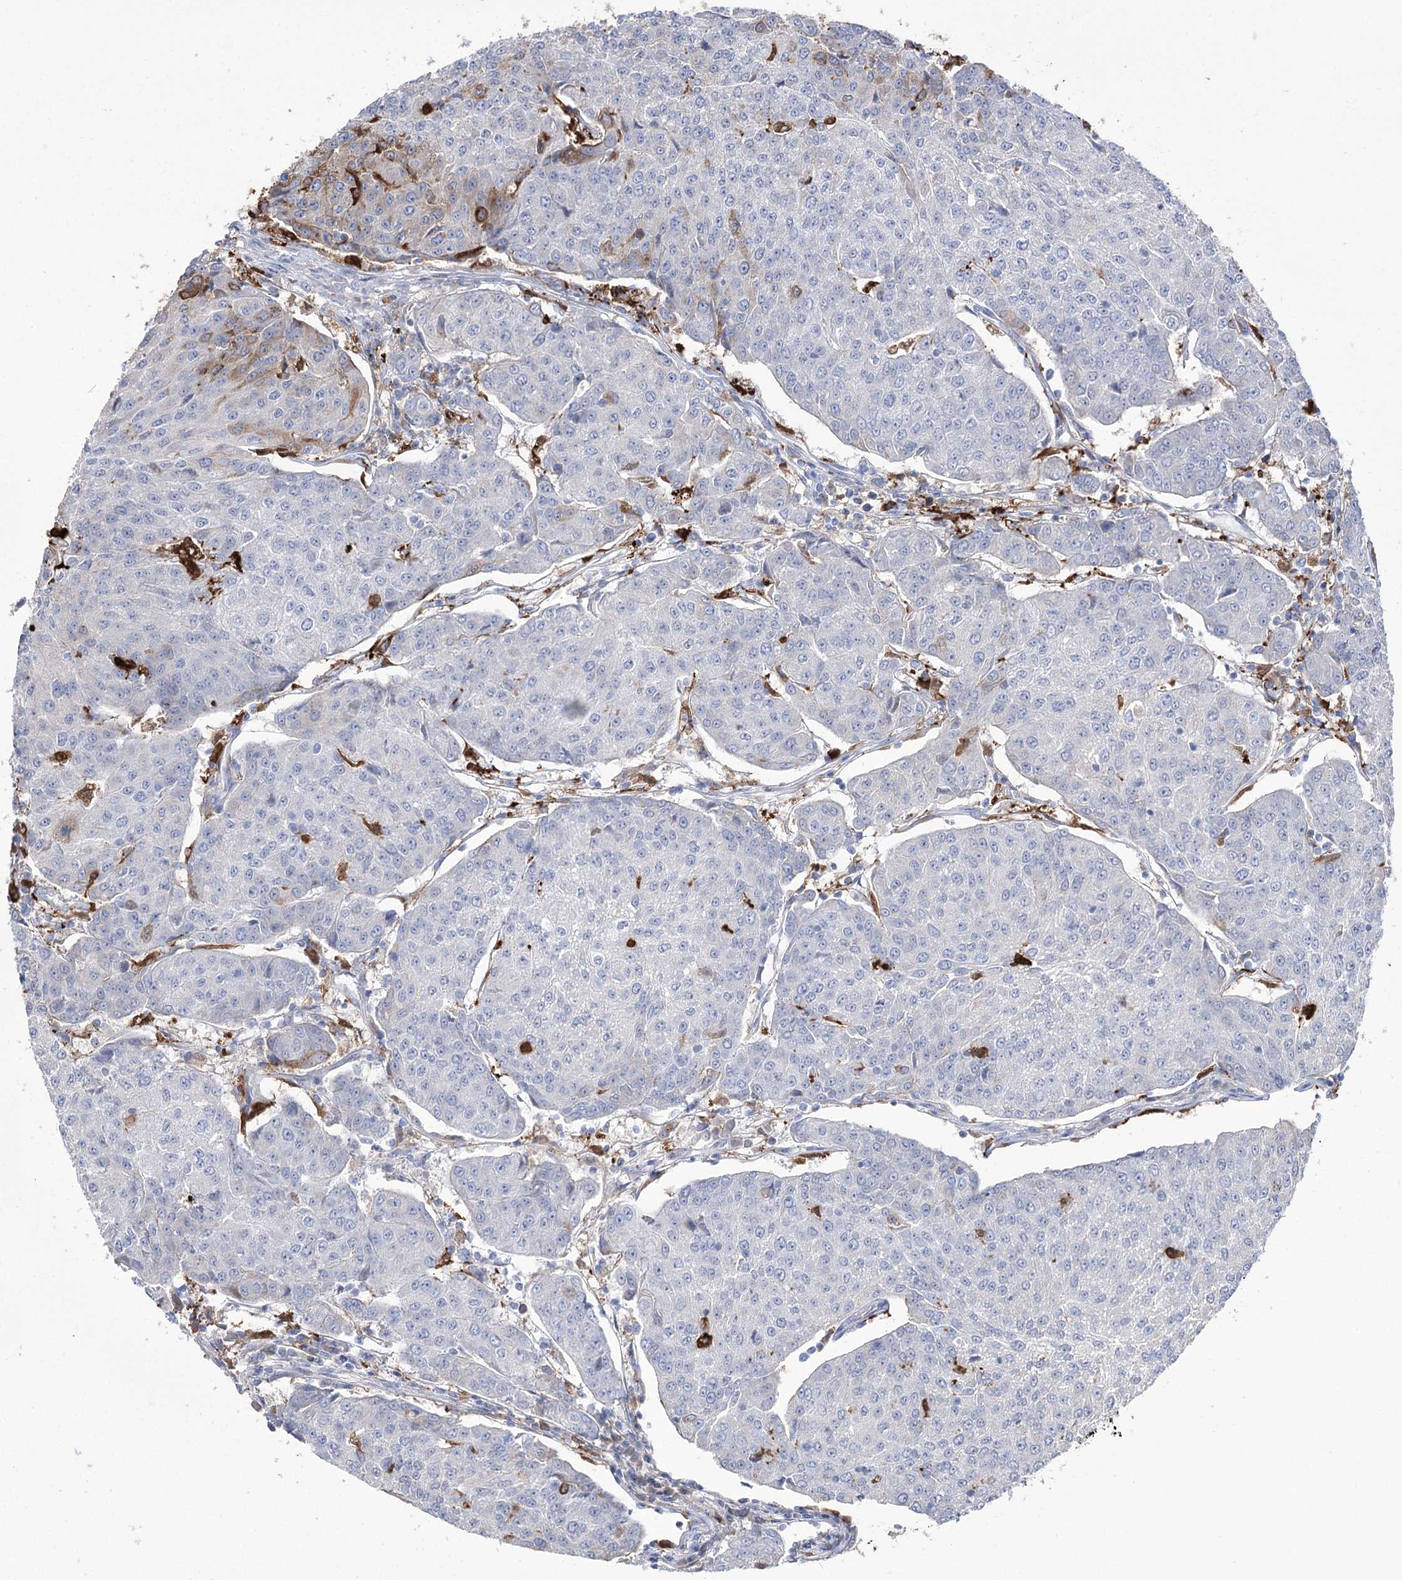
{"staining": {"intensity": "negative", "quantity": "none", "location": "none"}, "tissue": "urothelial cancer", "cell_type": "Tumor cells", "image_type": "cancer", "snomed": [{"axis": "morphology", "description": "Urothelial carcinoma, High grade"}, {"axis": "topography", "description": "Urinary bladder"}], "caption": "Tumor cells show no significant expression in urothelial cancer.", "gene": "ZNF622", "patient": {"sex": "female", "age": 85}}